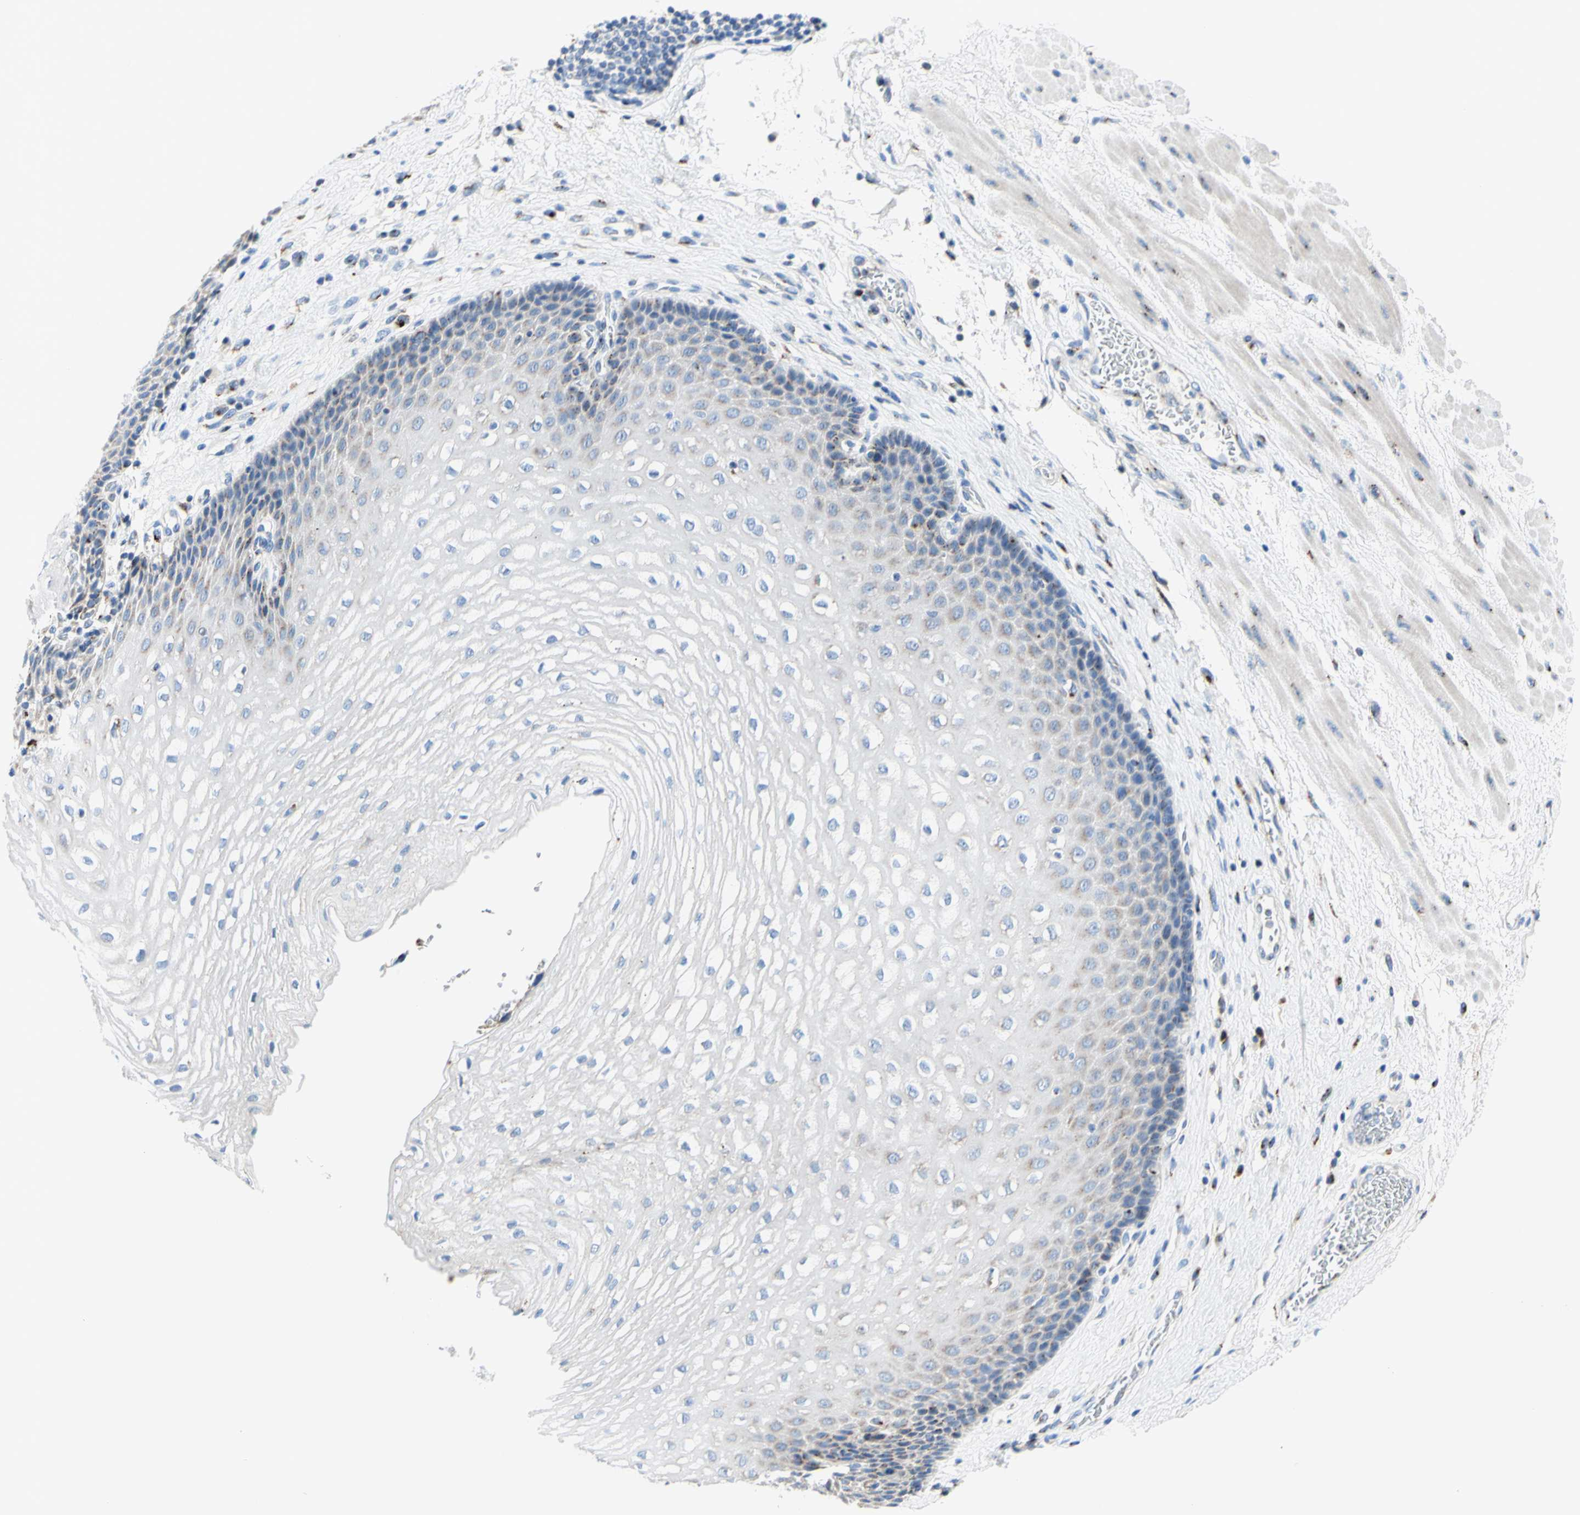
{"staining": {"intensity": "weak", "quantity": "<25%", "location": "cytoplasmic/membranous"}, "tissue": "esophagus", "cell_type": "Squamous epithelial cells", "image_type": "normal", "snomed": [{"axis": "morphology", "description": "Normal tissue, NOS"}, {"axis": "topography", "description": "Esophagus"}], "caption": "A photomicrograph of human esophagus is negative for staining in squamous epithelial cells. Nuclei are stained in blue.", "gene": "GALNT2", "patient": {"sex": "male", "age": 48}}